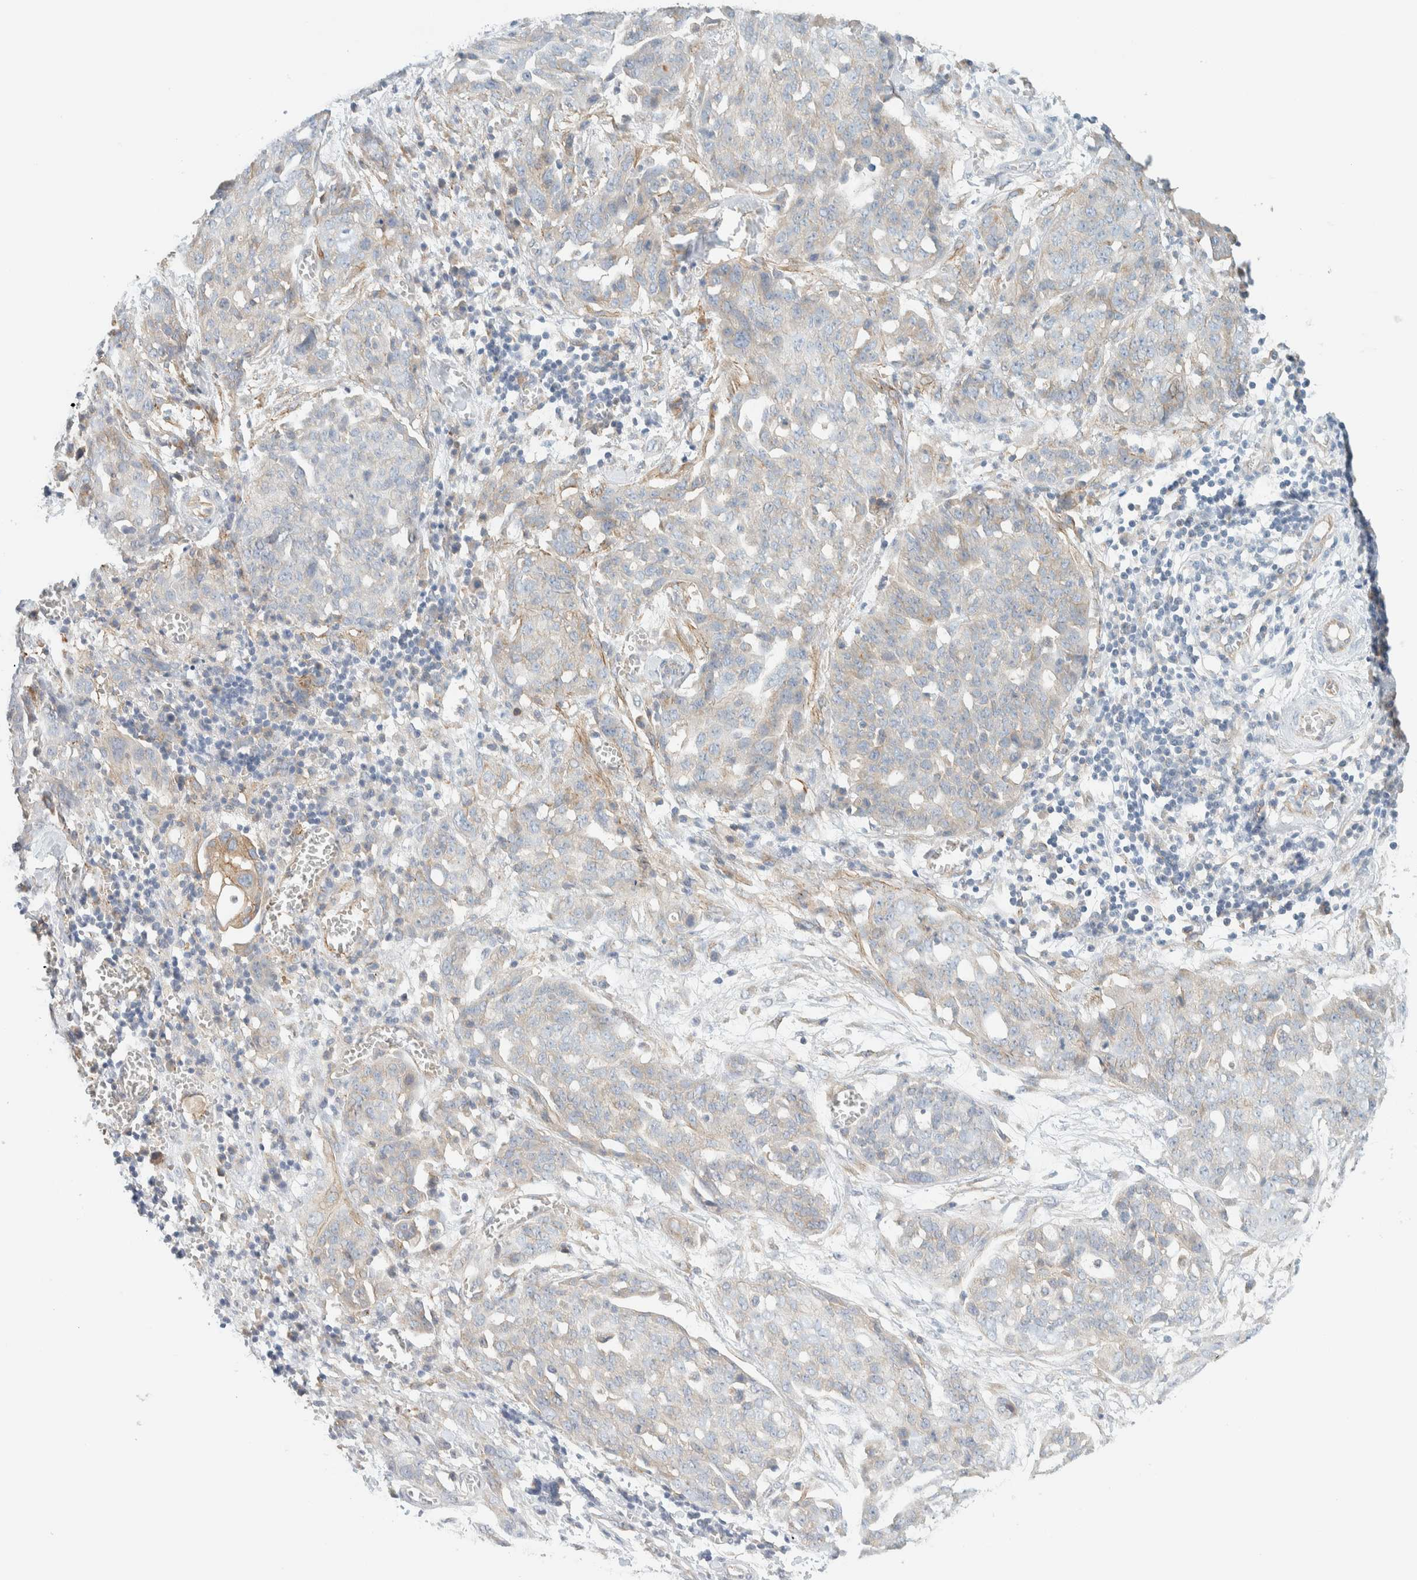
{"staining": {"intensity": "weak", "quantity": "<25%", "location": "cytoplasmic/membranous"}, "tissue": "ovarian cancer", "cell_type": "Tumor cells", "image_type": "cancer", "snomed": [{"axis": "morphology", "description": "Cystadenocarcinoma, serous, NOS"}, {"axis": "topography", "description": "Soft tissue"}, {"axis": "topography", "description": "Ovary"}], "caption": "Tumor cells show no significant protein positivity in serous cystadenocarcinoma (ovarian).", "gene": "LIMA1", "patient": {"sex": "female", "age": 57}}